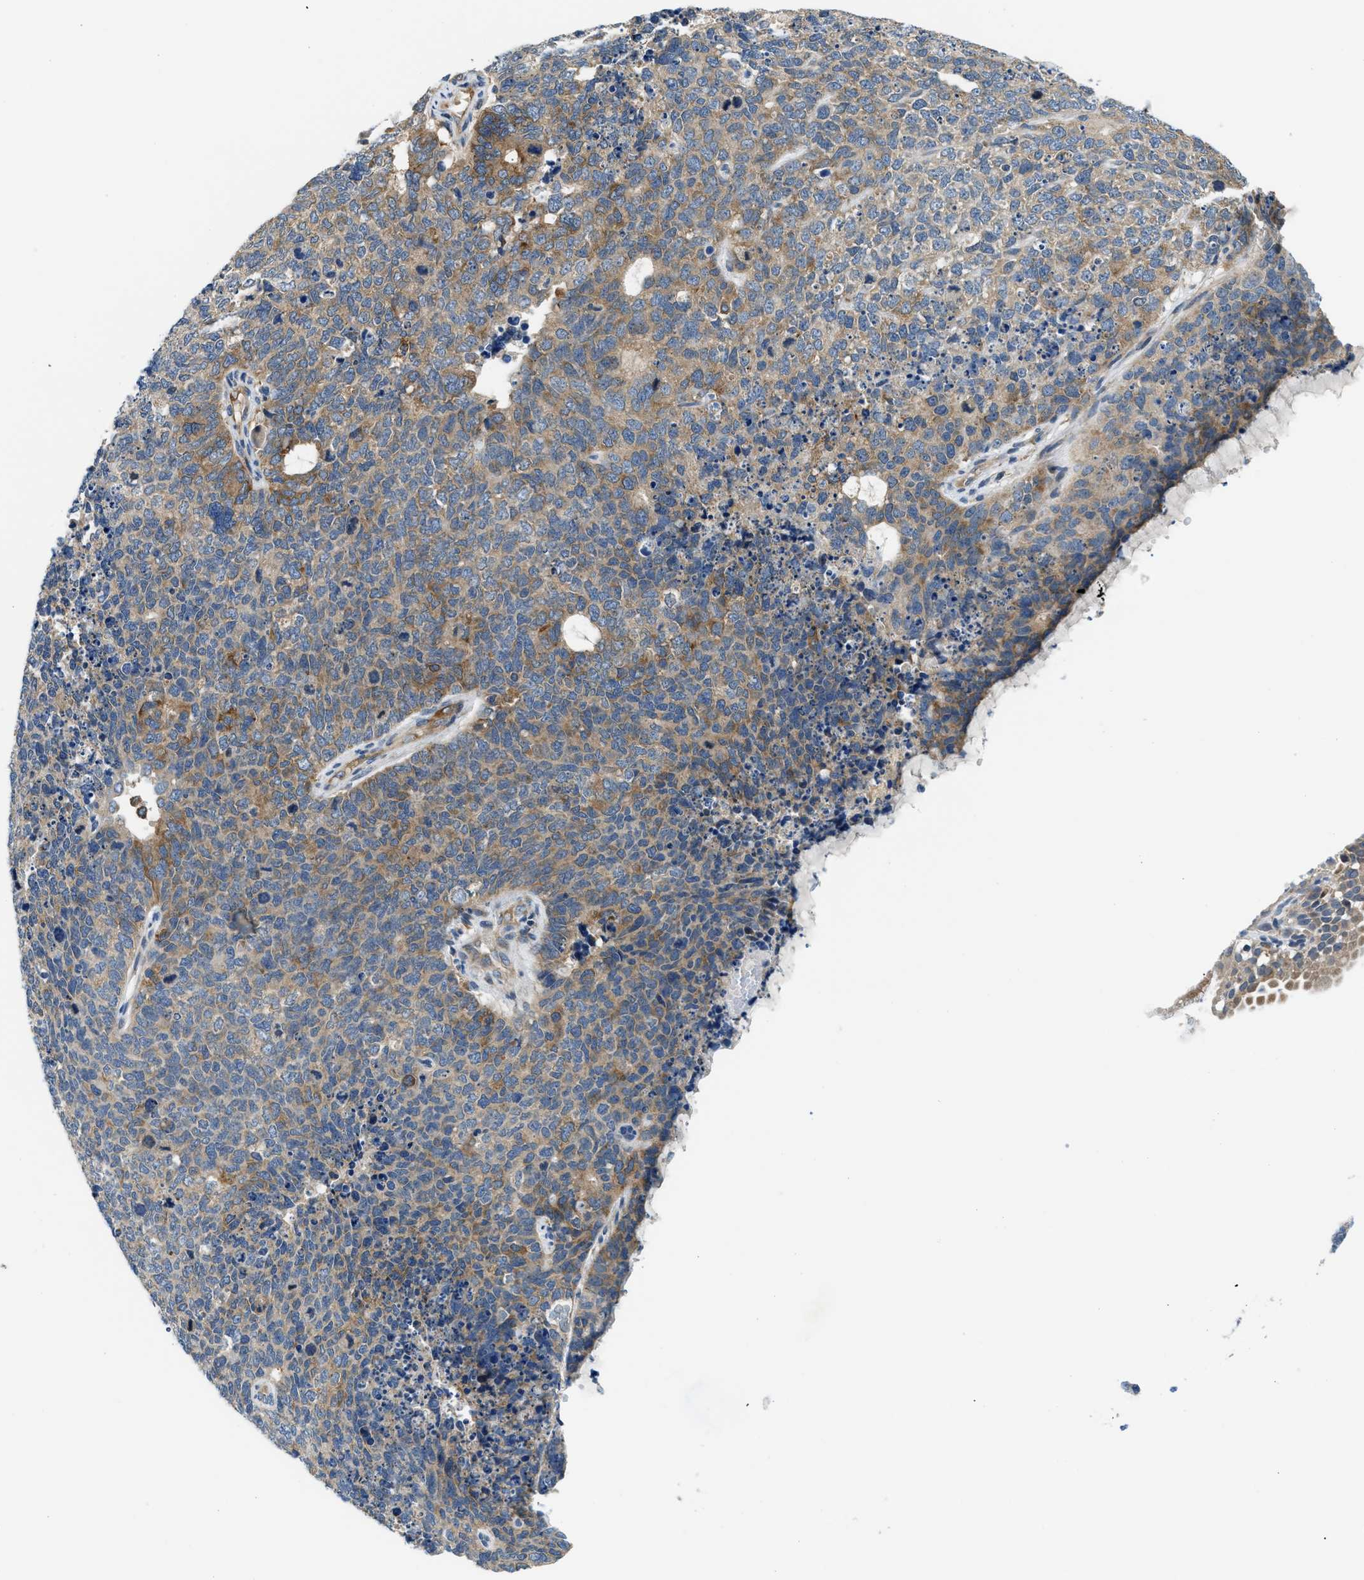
{"staining": {"intensity": "moderate", "quantity": "25%-75%", "location": "cytoplasmic/membranous"}, "tissue": "cervical cancer", "cell_type": "Tumor cells", "image_type": "cancer", "snomed": [{"axis": "morphology", "description": "Squamous cell carcinoma, NOS"}, {"axis": "topography", "description": "Cervix"}], "caption": "The histopathology image exhibits immunohistochemical staining of cervical squamous cell carcinoma. There is moderate cytoplasmic/membranous positivity is identified in approximately 25%-75% of tumor cells.", "gene": "LPIN2", "patient": {"sex": "female", "age": 63}}